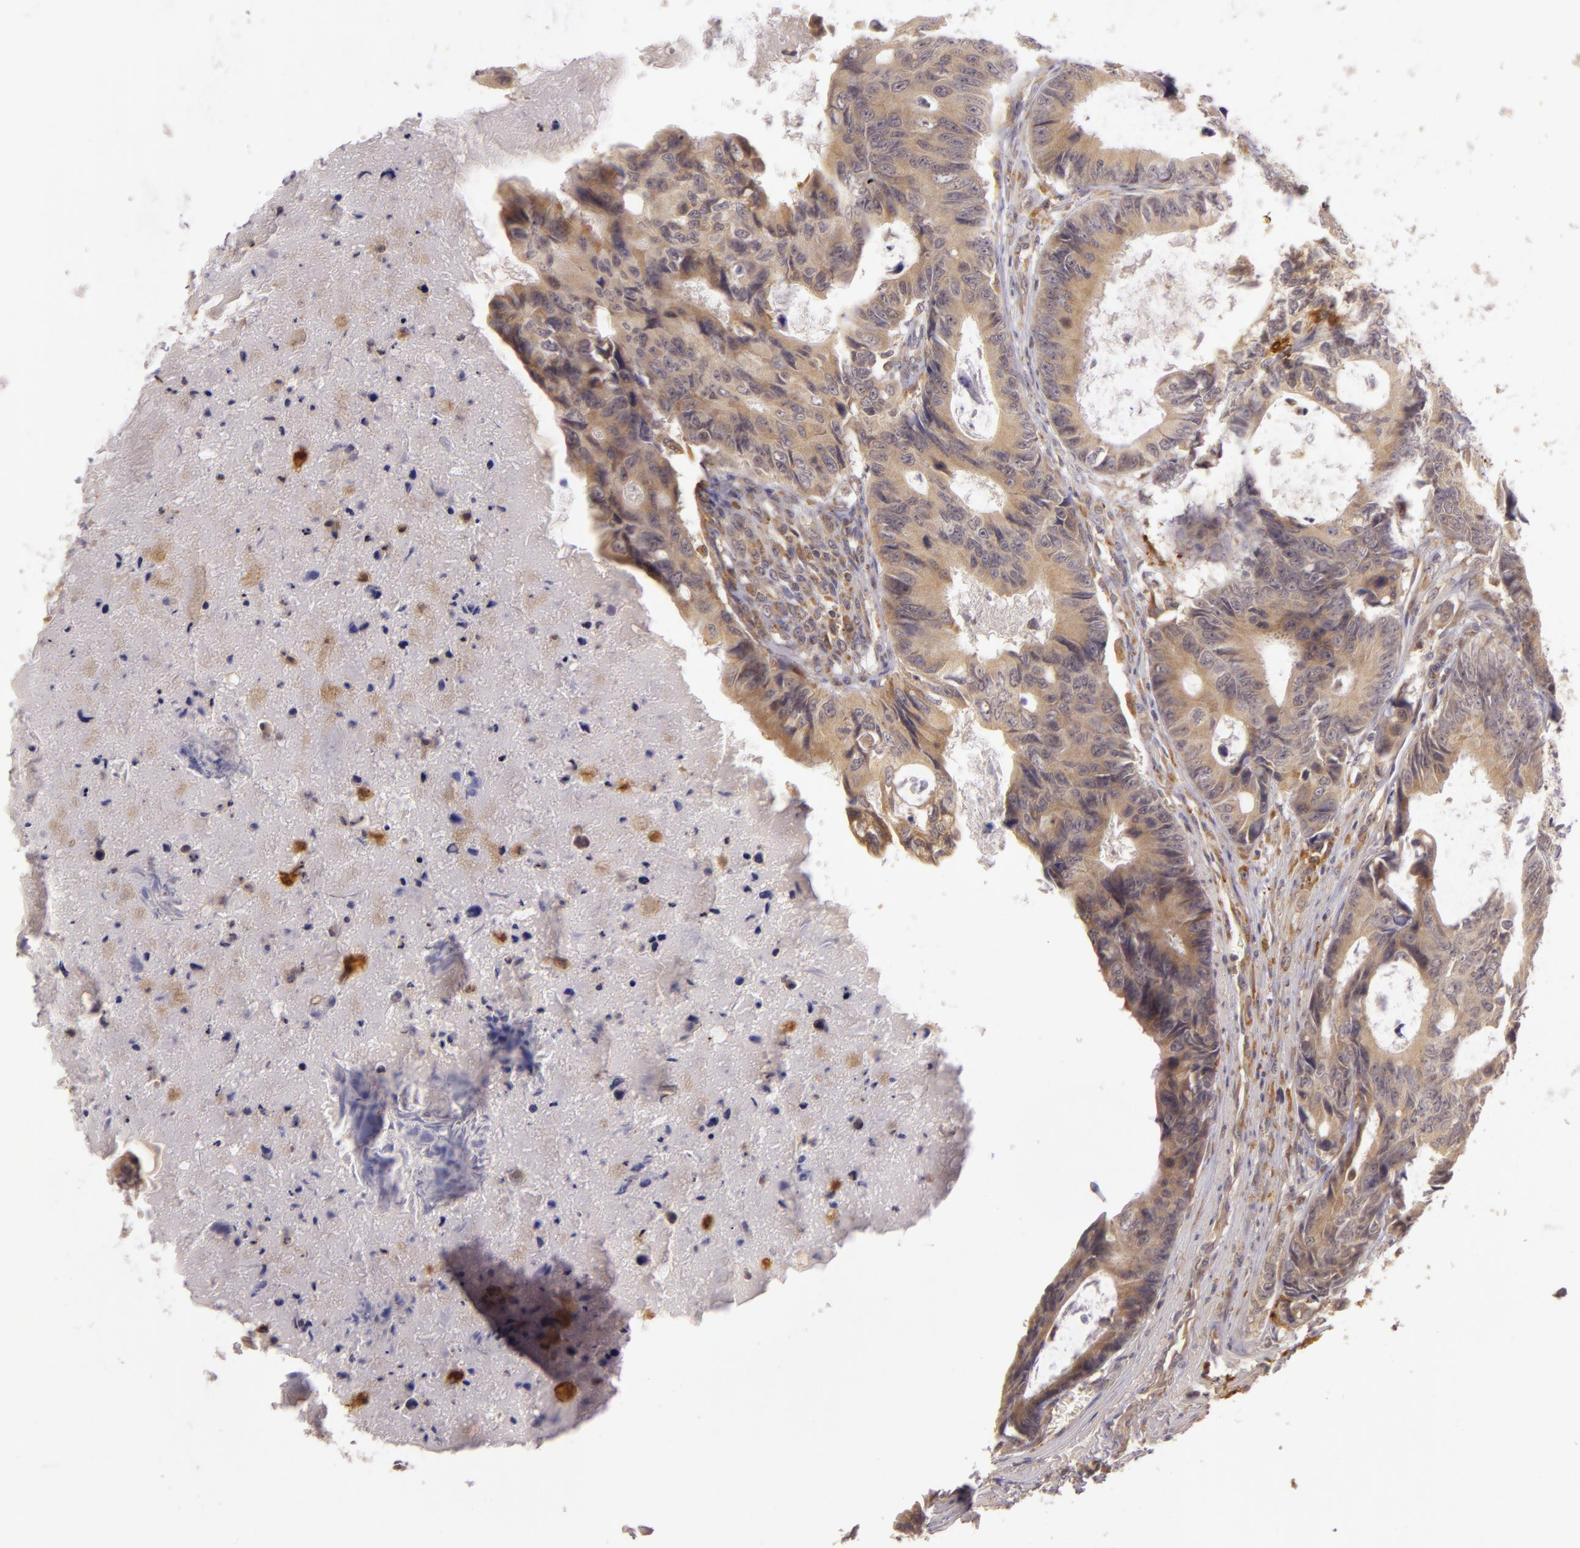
{"staining": {"intensity": "moderate", "quantity": ">75%", "location": "cytoplasmic/membranous"}, "tissue": "colorectal cancer", "cell_type": "Tumor cells", "image_type": "cancer", "snomed": [{"axis": "morphology", "description": "Adenocarcinoma, NOS"}, {"axis": "topography", "description": "Rectum"}], "caption": "Colorectal cancer stained with a brown dye reveals moderate cytoplasmic/membranous positive staining in approximately >75% of tumor cells.", "gene": "PPP1R3F", "patient": {"sex": "female", "age": 98}}